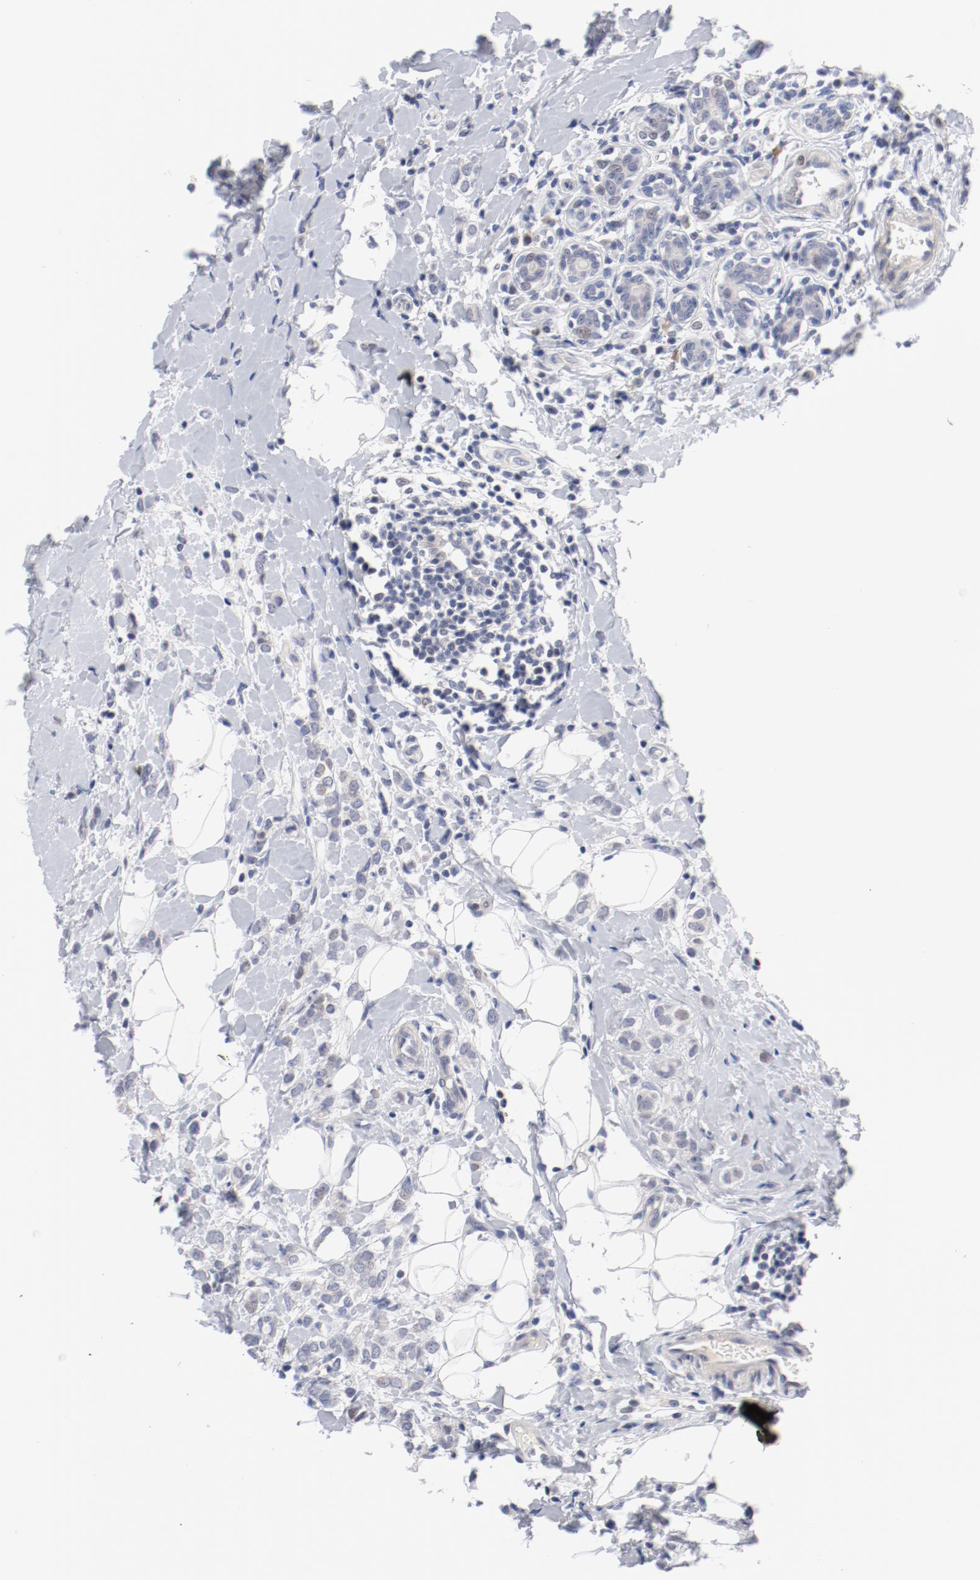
{"staining": {"intensity": "negative", "quantity": "none", "location": "none"}, "tissue": "breast cancer", "cell_type": "Tumor cells", "image_type": "cancer", "snomed": [{"axis": "morphology", "description": "Normal tissue, NOS"}, {"axis": "morphology", "description": "Lobular carcinoma"}, {"axis": "topography", "description": "Breast"}], "caption": "Tumor cells show no significant protein expression in breast cancer.", "gene": "KCNK13", "patient": {"sex": "female", "age": 47}}